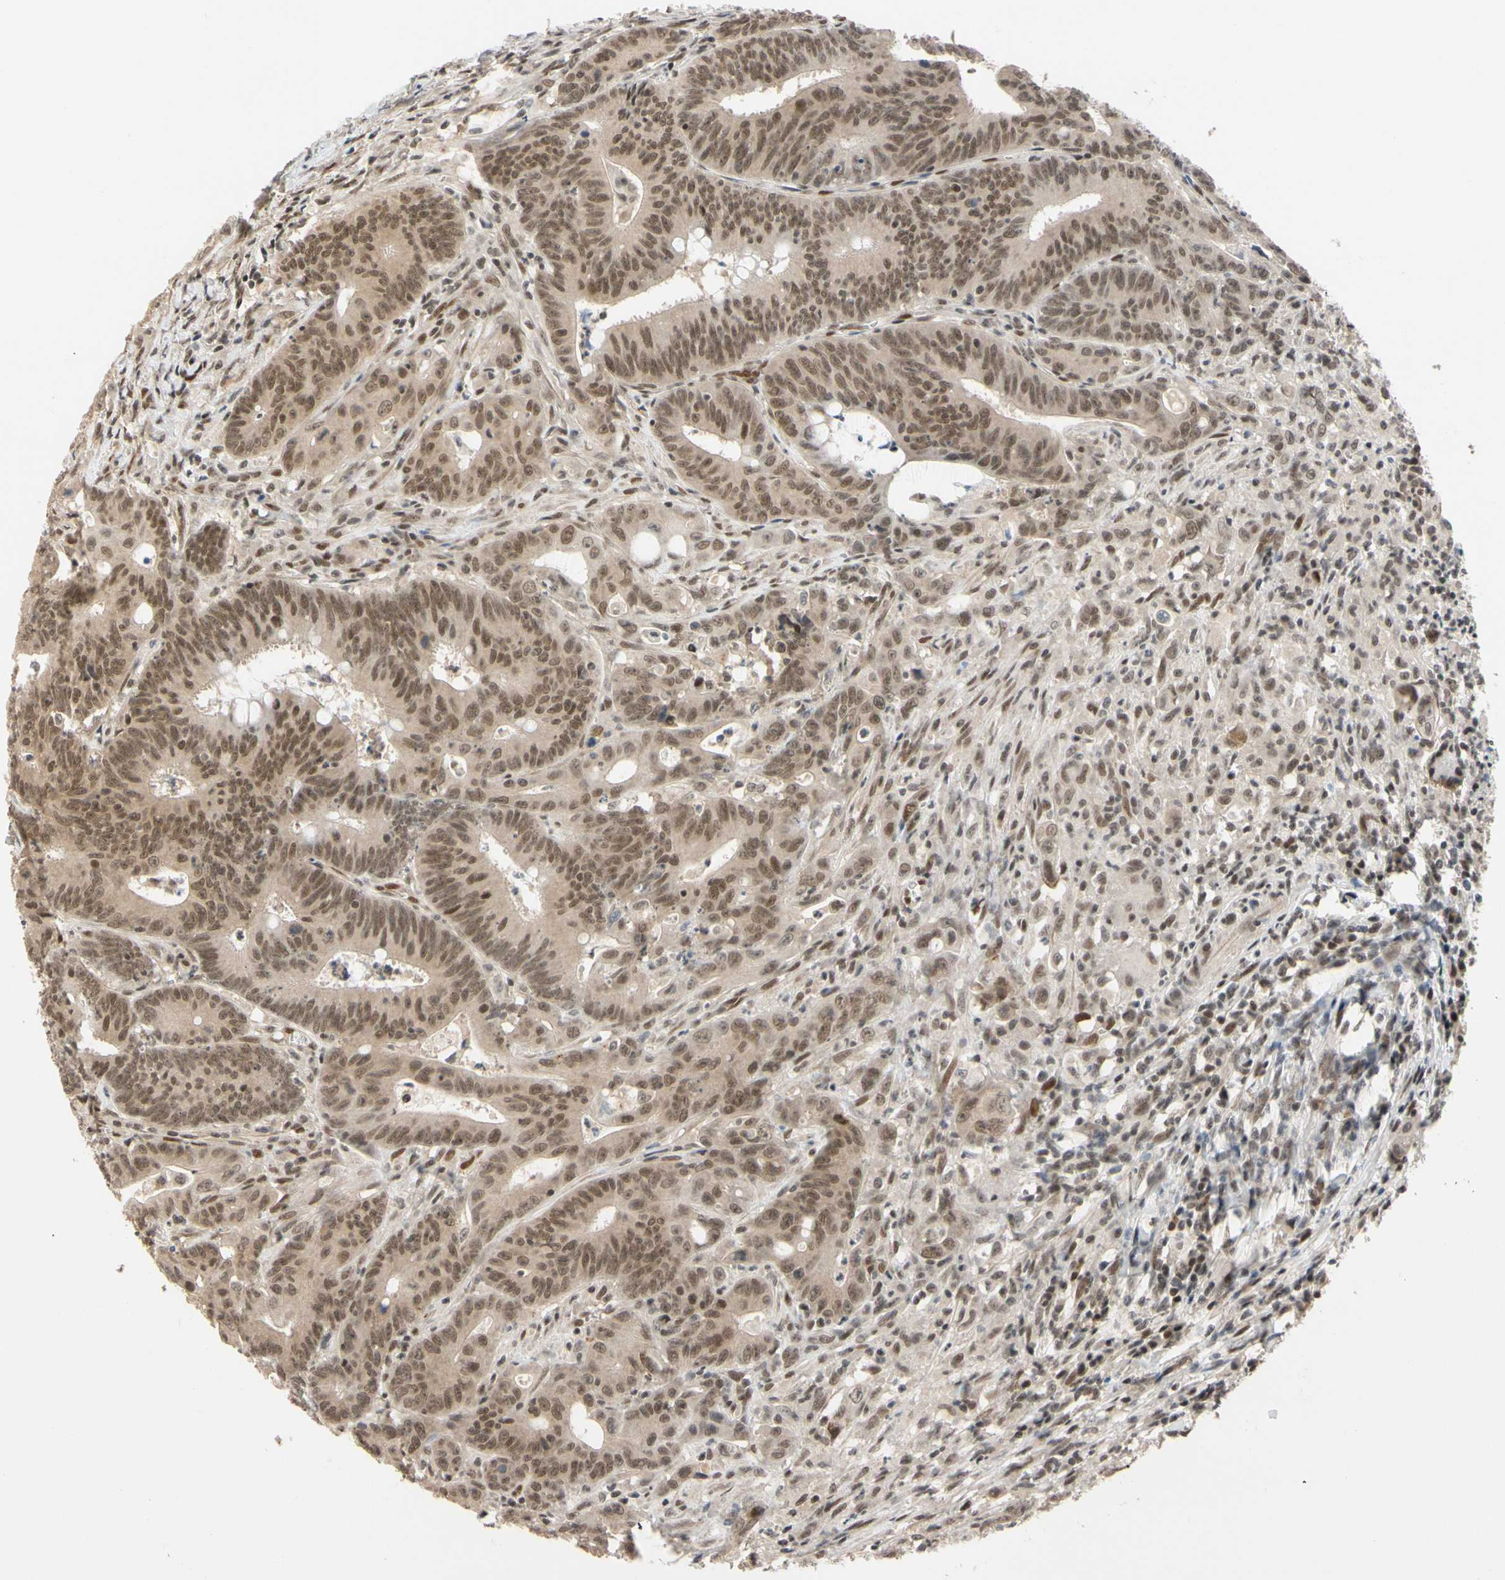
{"staining": {"intensity": "moderate", "quantity": ">75%", "location": "nuclear"}, "tissue": "colorectal cancer", "cell_type": "Tumor cells", "image_type": "cancer", "snomed": [{"axis": "morphology", "description": "Adenocarcinoma, NOS"}, {"axis": "topography", "description": "Colon"}], "caption": "Tumor cells demonstrate medium levels of moderate nuclear expression in approximately >75% of cells in human colorectal adenocarcinoma.", "gene": "TAF4", "patient": {"sex": "male", "age": 45}}